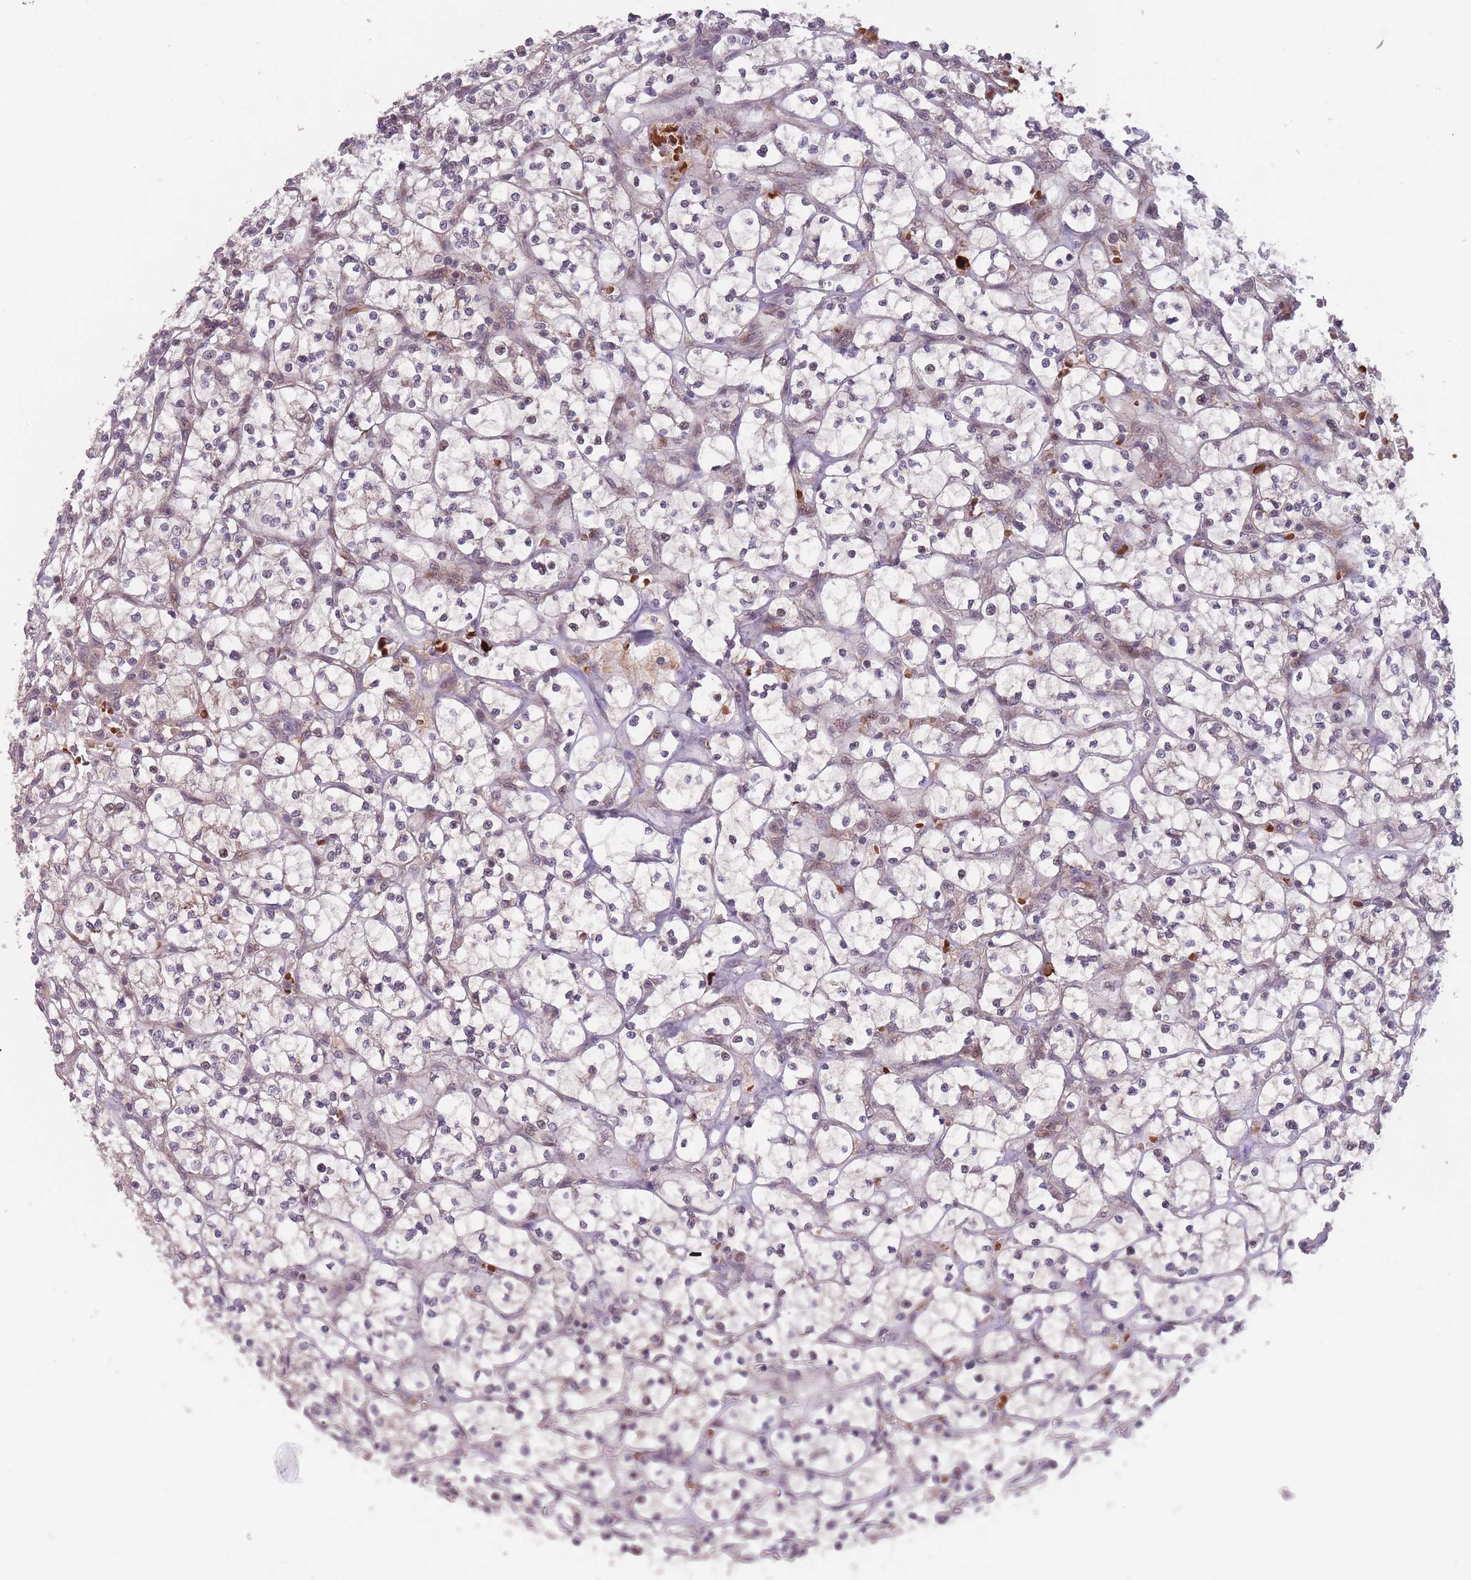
{"staining": {"intensity": "weak", "quantity": "<25%", "location": "cytoplasmic/membranous"}, "tissue": "renal cancer", "cell_type": "Tumor cells", "image_type": "cancer", "snomed": [{"axis": "morphology", "description": "Adenocarcinoma, NOS"}, {"axis": "topography", "description": "Kidney"}], "caption": "This is an immunohistochemistry (IHC) image of human renal cancer. There is no positivity in tumor cells.", "gene": "SECTM1", "patient": {"sex": "female", "age": 64}}